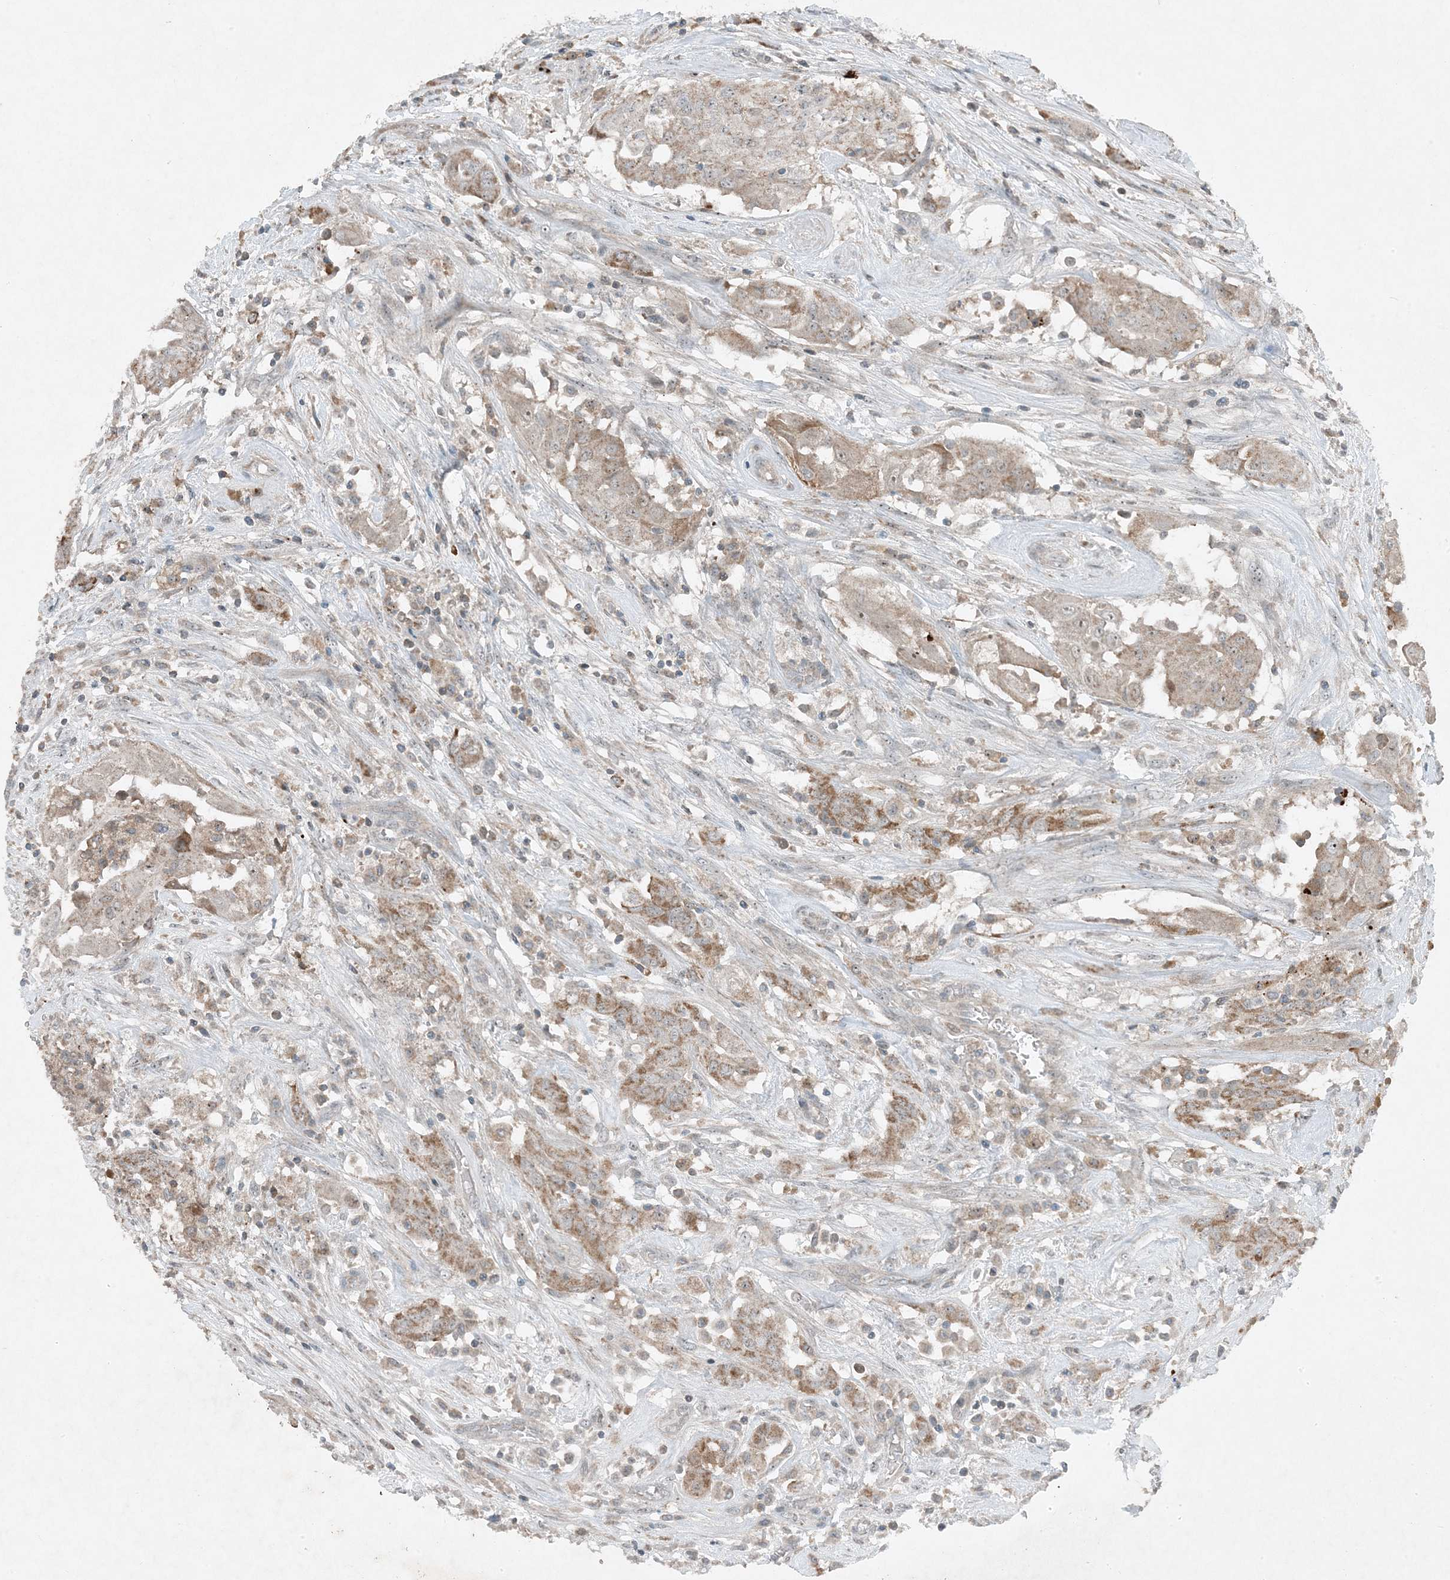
{"staining": {"intensity": "moderate", "quantity": "25%-75%", "location": "cytoplasmic/membranous"}, "tissue": "thyroid cancer", "cell_type": "Tumor cells", "image_type": "cancer", "snomed": [{"axis": "morphology", "description": "Papillary adenocarcinoma, NOS"}, {"axis": "topography", "description": "Thyroid gland"}], "caption": "Thyroid cancer stained for a protein (brown) exhibits moderate cytoplasmic/membranous positive expression in approximately 25%-75% of tumor cells.", "gene": "MITD1", "patient": {"sex": "female", "age": 59}}